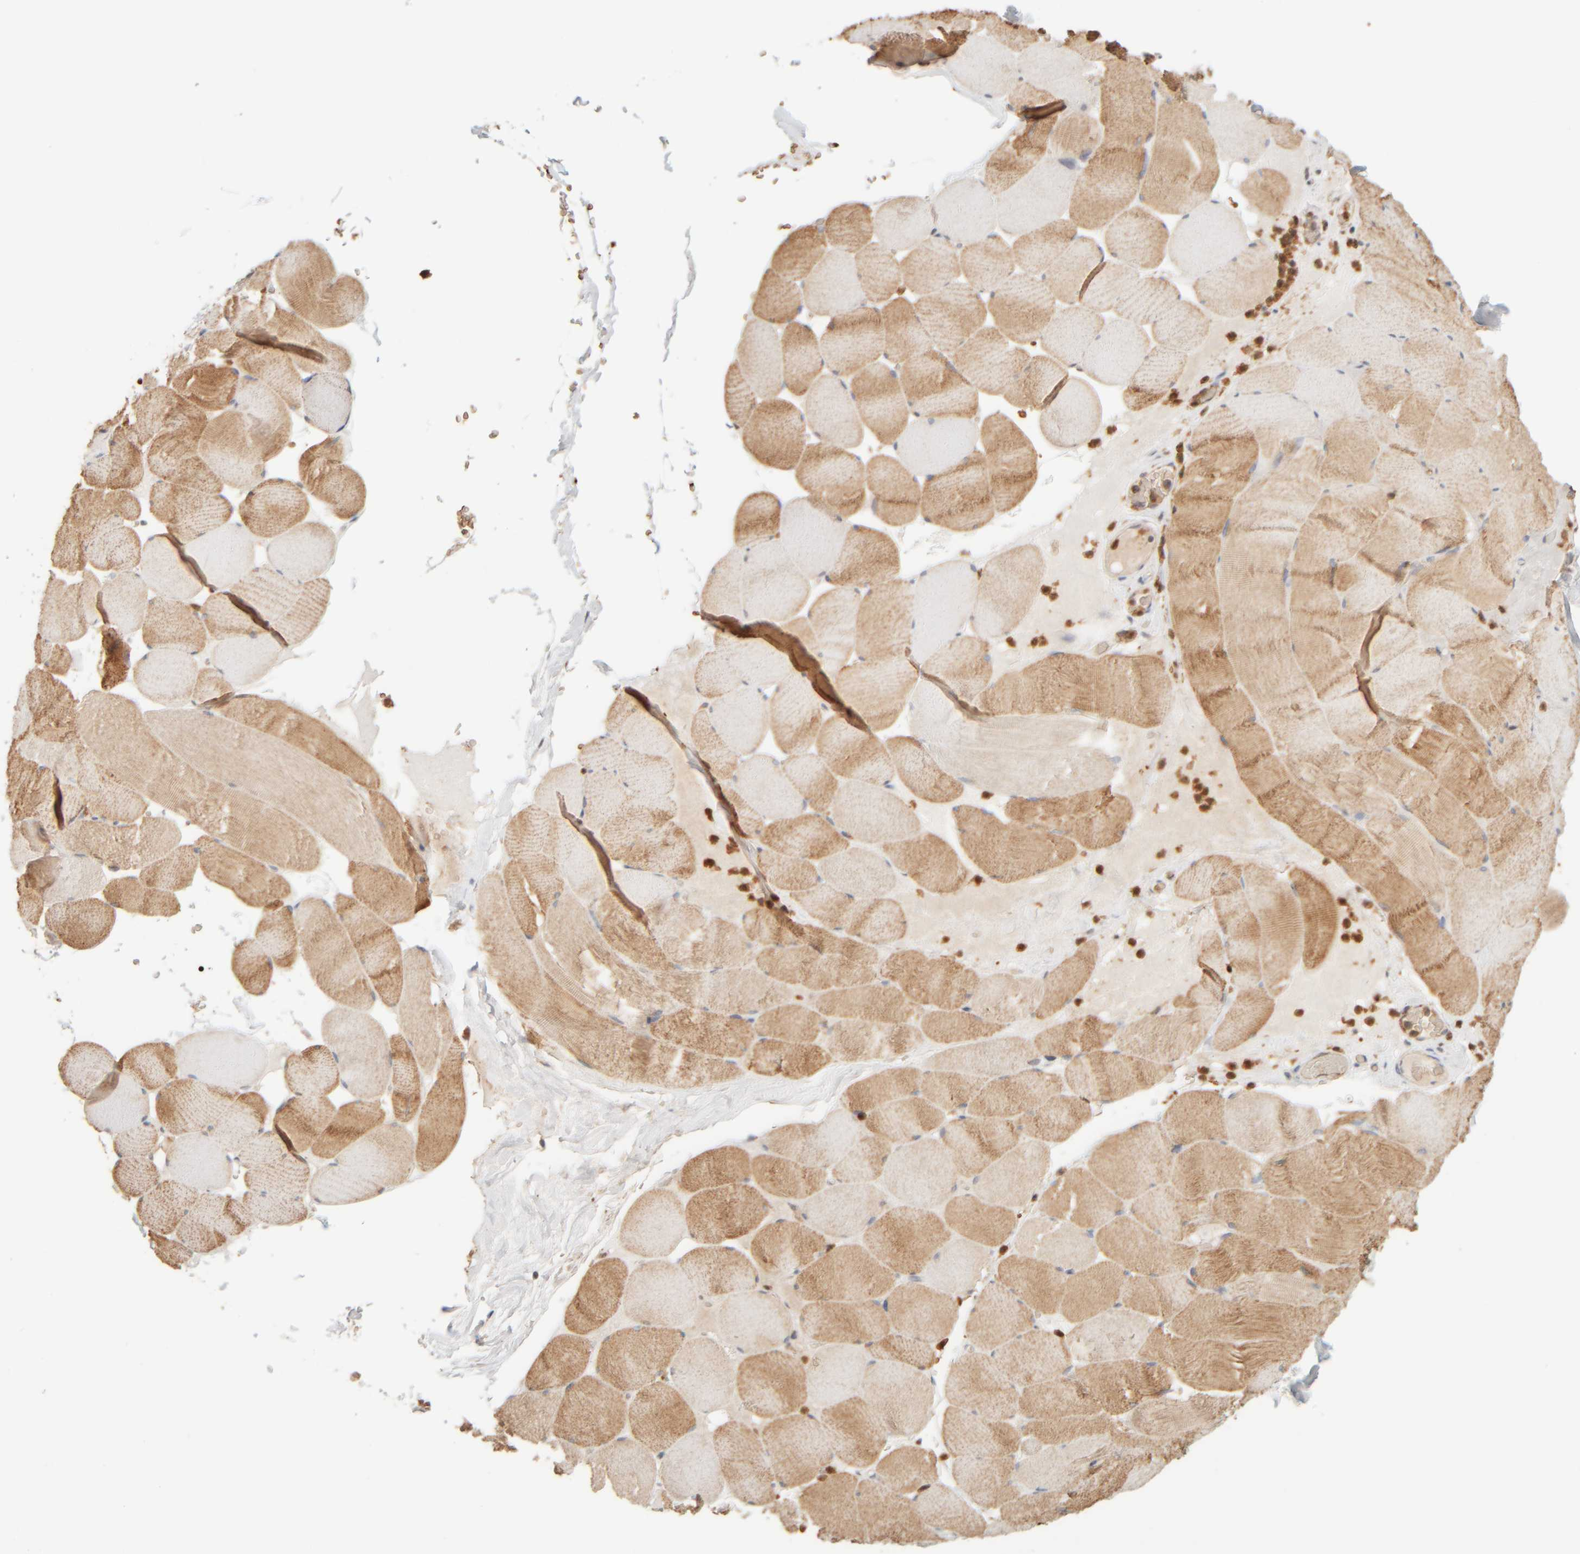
{"staining": {"intensity": "moderate", "quantity": ">75%", "location": "cytoplasmic/membranous"}, "tissue": "skeletal muscle", "cell_type": "Myocytes", "image_type": "normal", "snomed": [{"axis": "morphology", "description": "Normal tissue, NOS"}, {"axis": "topography", "description": "Skeletal muscle"}], "caption": "Immunohistochemical staining of normal human skeletal muscle demonstrates moderate cytoplasmic/membranous protein positivity in about >75% of myocytes. Nuclei are stained in blue.", "gene": "AARSD1", "patient": {"sex": "male", "age": 62}}